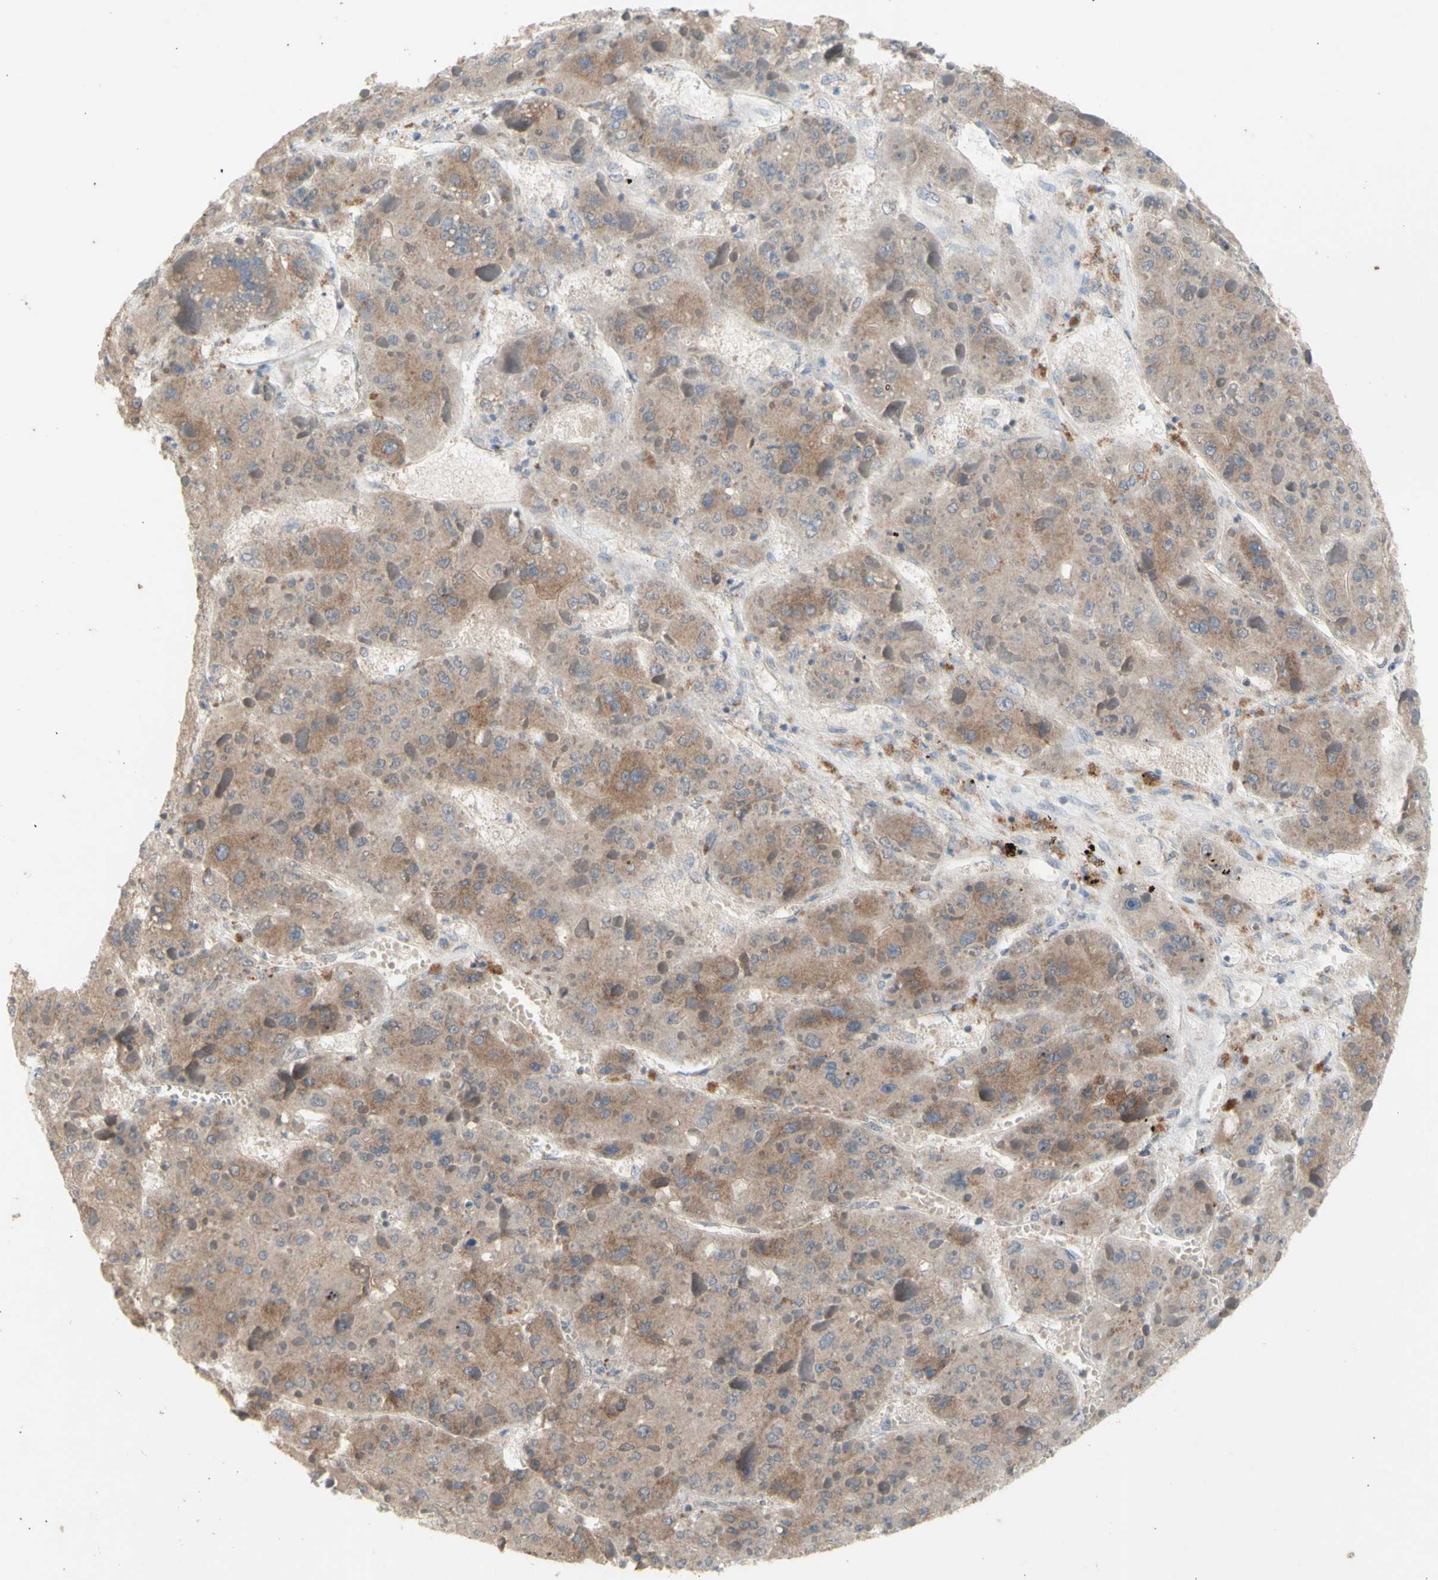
{"staining": {"intensity": "weak", "quantity": ">75%", "location": "cytoplasmic/membranous"}, "tissue": "liver cancer", "cell_type": "Tumor cells", "image_type": "cancer", "snomed": [{"axis": "morphology", "description": "Carcinoma, Hepatocellular, NOS"}, {"axis": "topography", "description": "Liver"}], "caption": "Liver cancer tissue exhibits weak cytoplasmic/membranous positivity in approximately >75% of tumor cells, visualized by immunohistochemistry.", "gene": "NLRP1", "patient": {"sex": "female", "age": 73}}